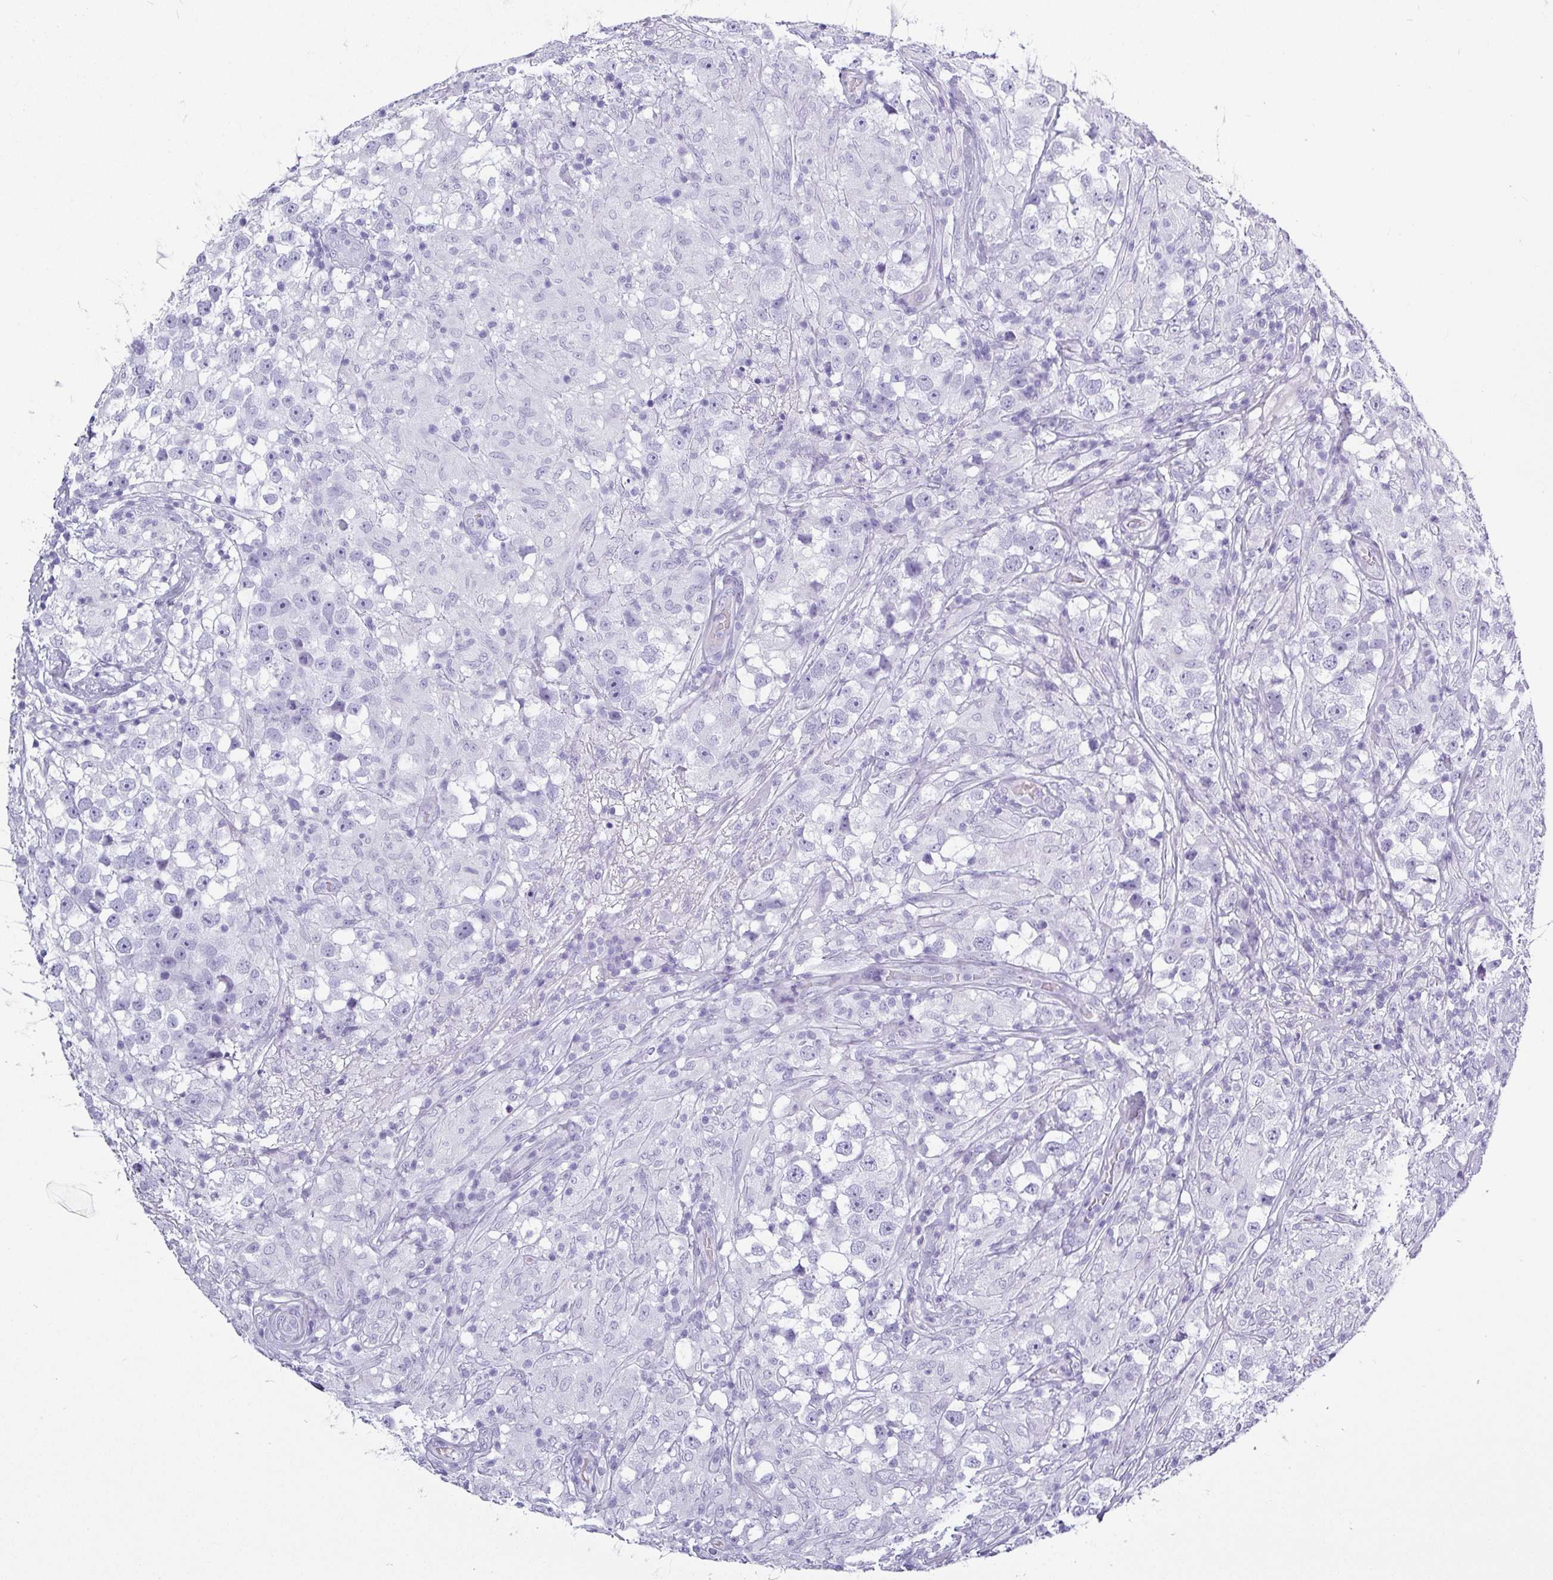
{"staining": {"intensity": "negative", "quantity": "none", "location": "none"}, "tissue": "testis cancer", "cell_type": "Tumor cells", "image_type": "cancer", "snomed": [{"axis": "morphology", "description": "Seminoma, NOS"}, {"axis": "topography", "description": "Testis"}], "caption": "Tumor cells show no significant protein positivity in testis cancer (seminoma).", "gene": "CRYBB2", "patient": {"sex": "male", "age": 46}}